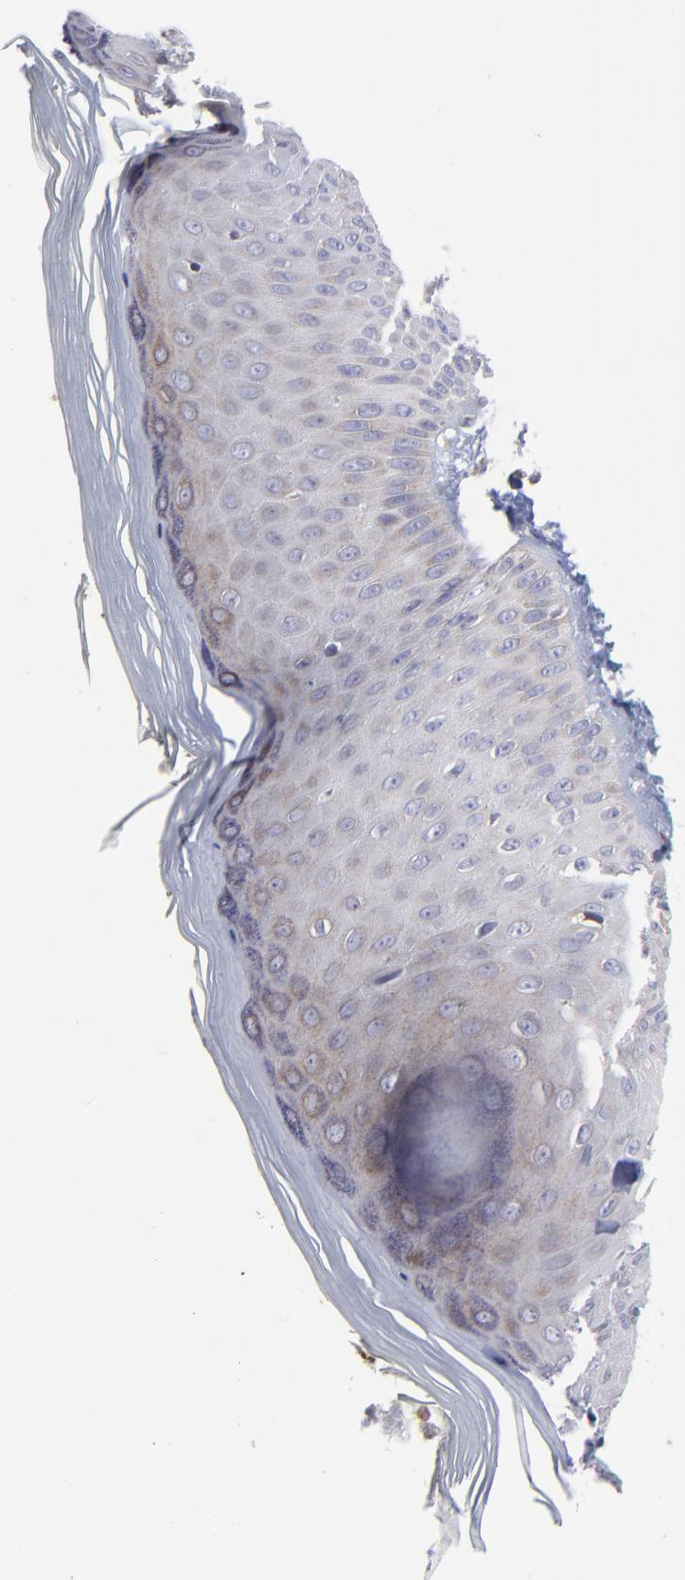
{"staining": {"intensity": "weak", "quantity": "25%-75%", "location": "cytoplasmic/membranous"}, "tissue": "skin", "cell_type": "Epidermal cells", "image_type": "normal", "snomed": [{"axis": "morphology", "description": "Normal tissue, NOS"}, {"axis": "morphology", "description": "Inflammation, NOS"}, {"axis": "topography", "description": "Soft tissue"}, {"axis": "topography", "description": "Anal"}], "caption": "Immunohistochemistry (IHC) of unremarkable skin shows low levels of weak cytoplasmic/membranous positivity in approximately 25%-75% of epidermal cells.", "gene": "MOSPD2", "patient": {"sex": "female", "age": 15}}